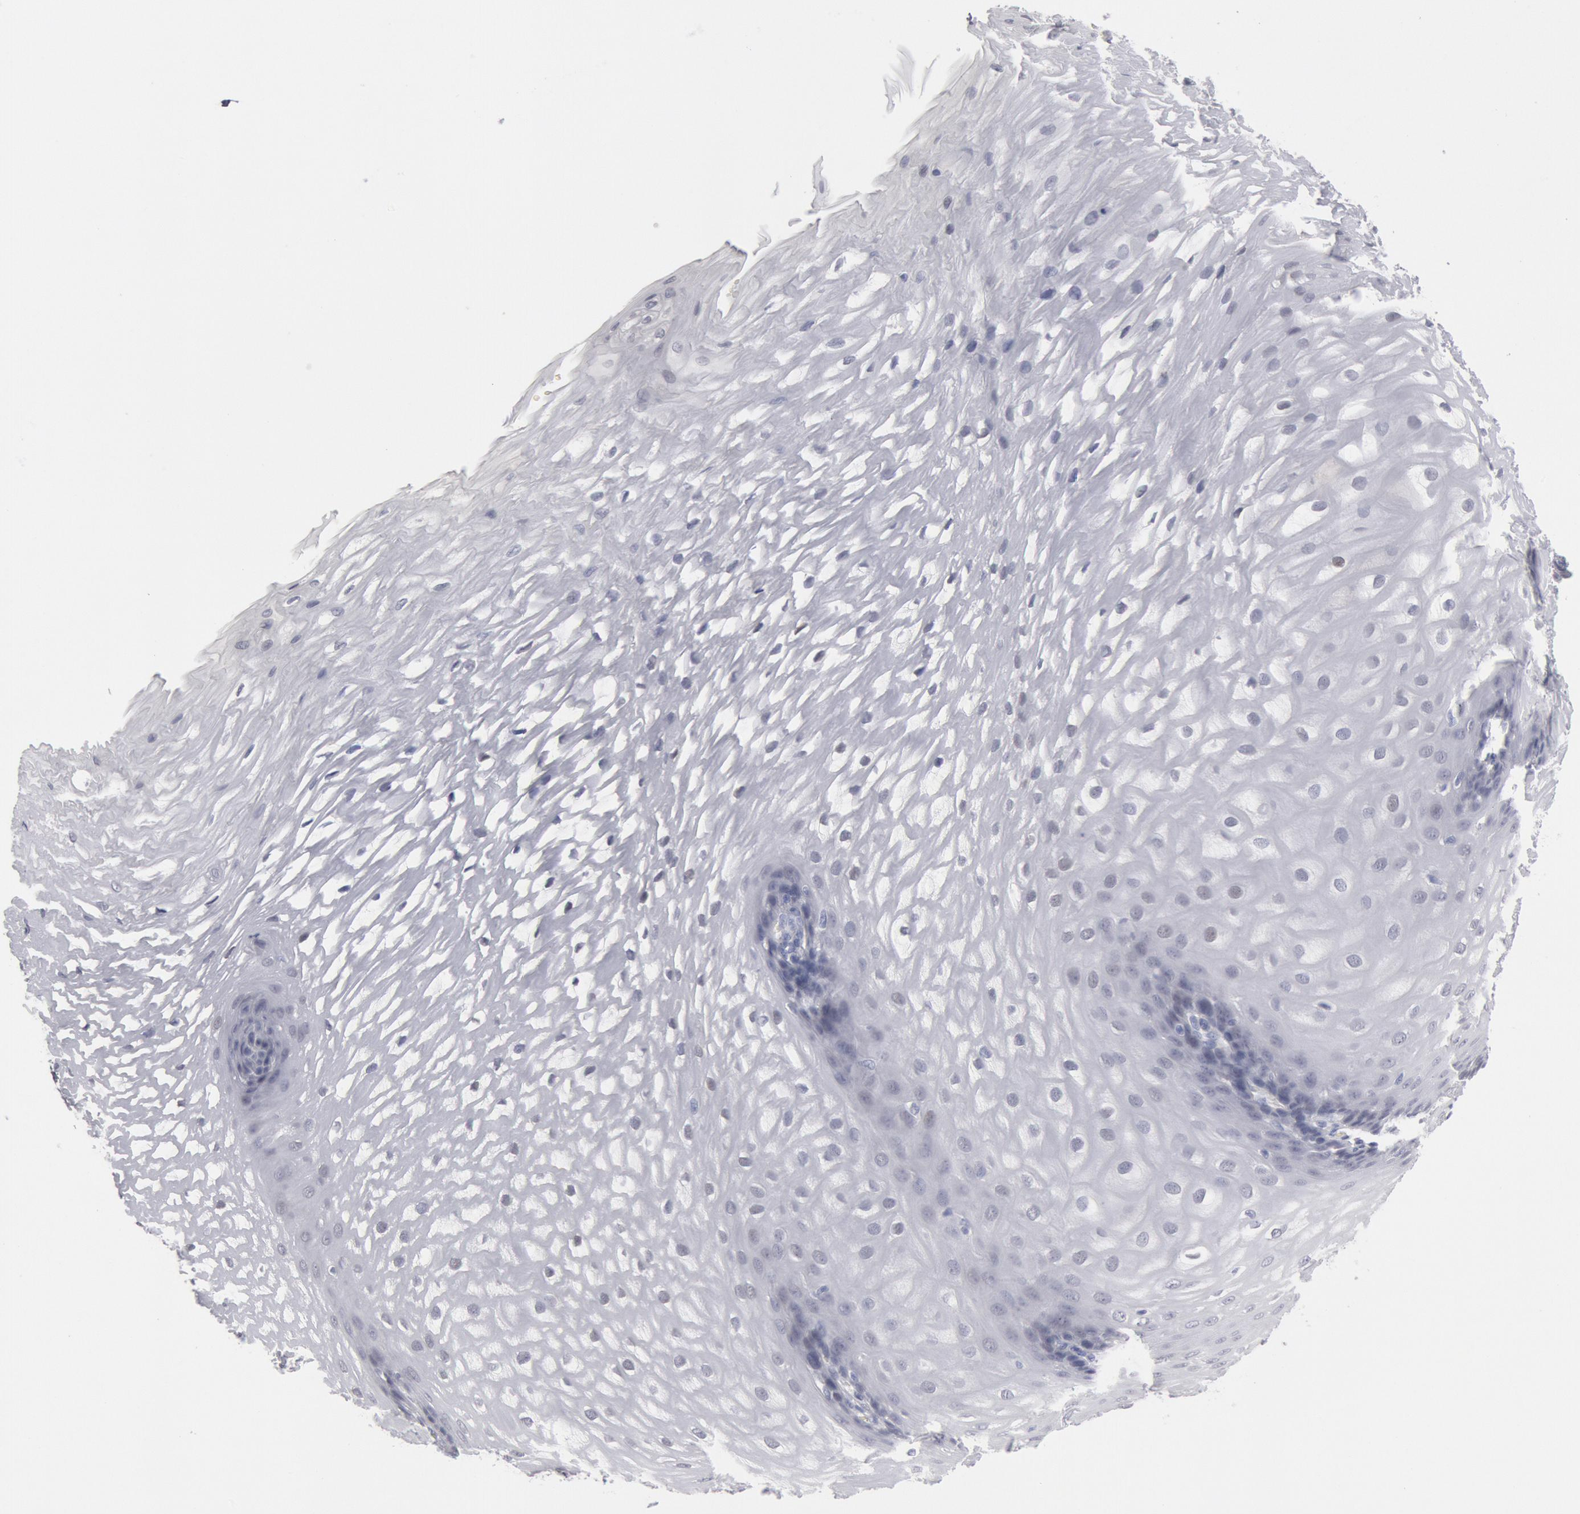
{"staining": {"intensity": "negative", "quantity": "none", "location": "none"}, "tissue": "esophagus", "cell_type": "Squamous epithelial cells", "image_type": "normal", "snomed": [{"axis": "morphology", "description": "Normal tissue, NOS"}, {"axis": "morphology", "description": "Adenocarcinoma, NOS"}, {"axis": "topography", "description": "Esophagus"}, {"axis": "topography", "description": "Stomach"}], "caption": "Immunohistochemistry (IHC) of unremarkable esophagus exhibits no positivity in squamous epithelial cells.", "gene": "FOXA2", "patient": {"sex": "male", "age": 62}}